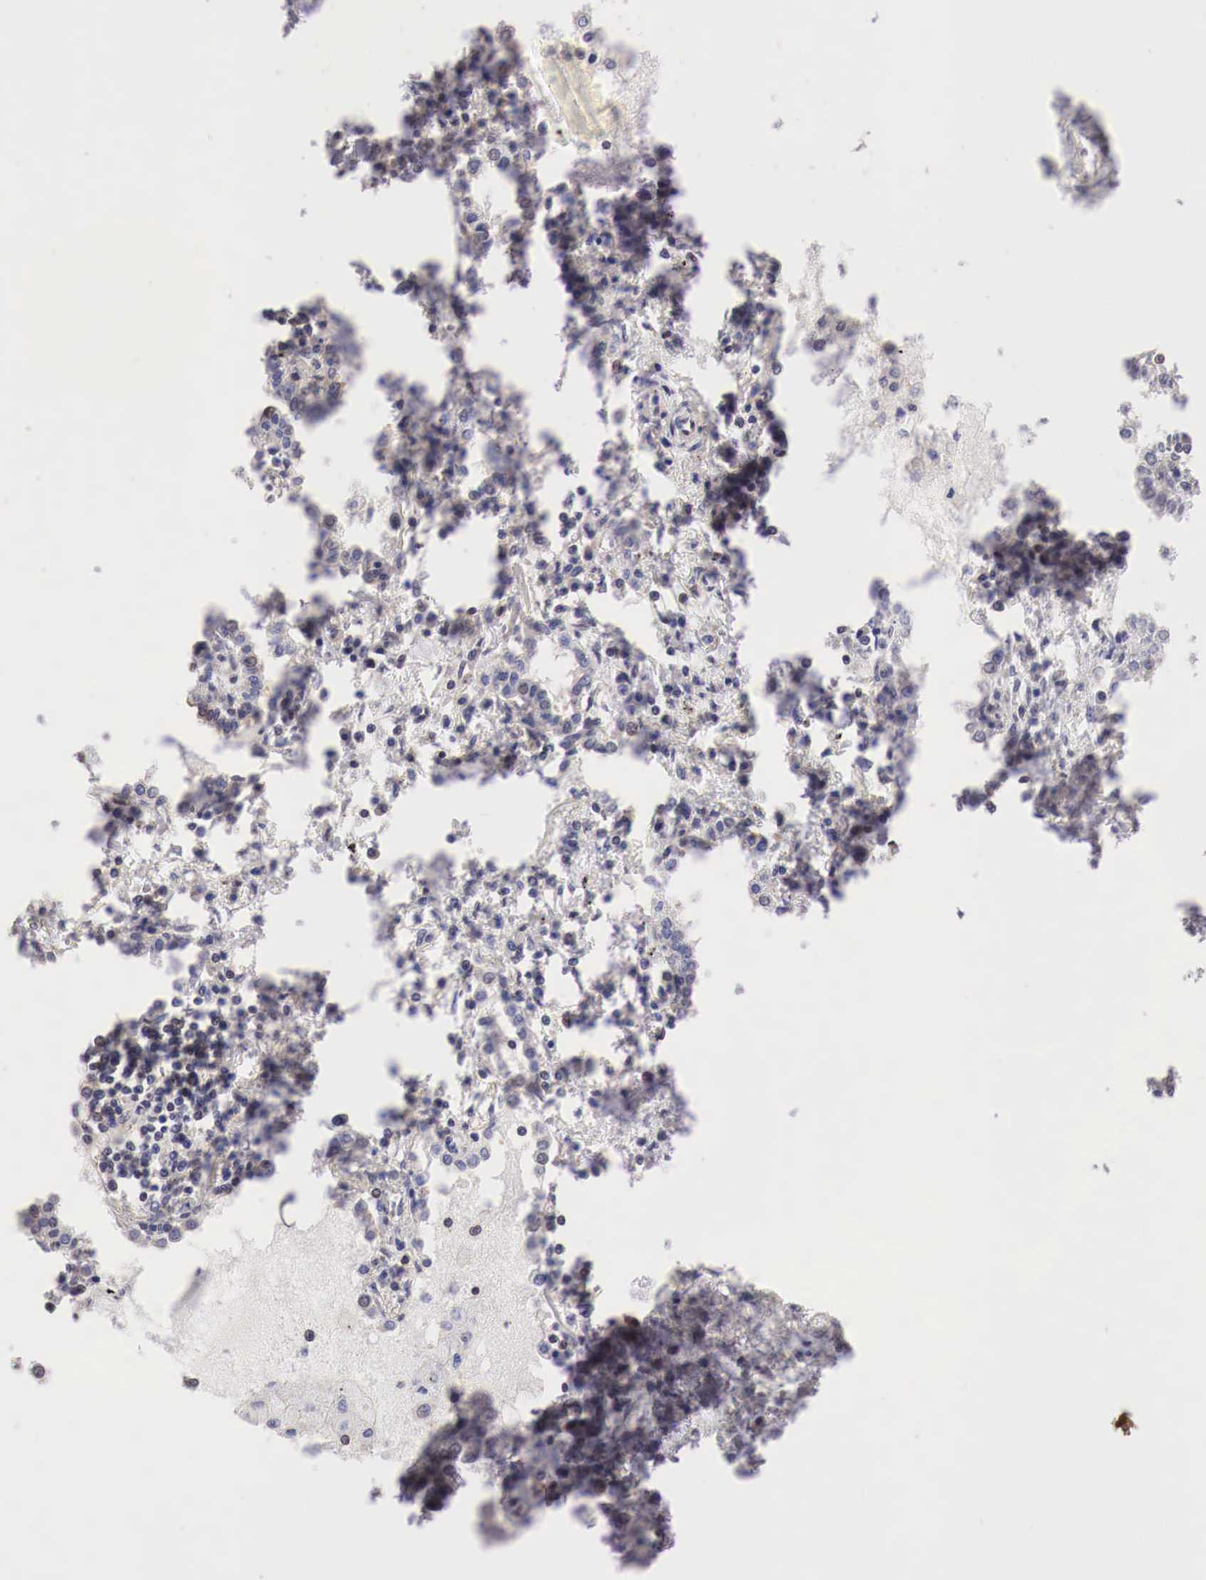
{"staining": {"intensity": "weak", "quantity": "<25%", "location": "cytoplasmic/membranous"}, "tissue": "lung cancer", "cell_type": "Tumor cells", "image_type": "cancer", "snomed": [{"axis": "morphology", "description": "Adenocarcinoma, NOS"}, {"axis": "topography", "description": "Lung"}], "caption": "Immunohistochemical staining of human lung cancer (adenocarcinoma) shows no significant positivity in tumor cells.", "gene": "PABIR2", "patient": {"sex": "male", "age": 60}}